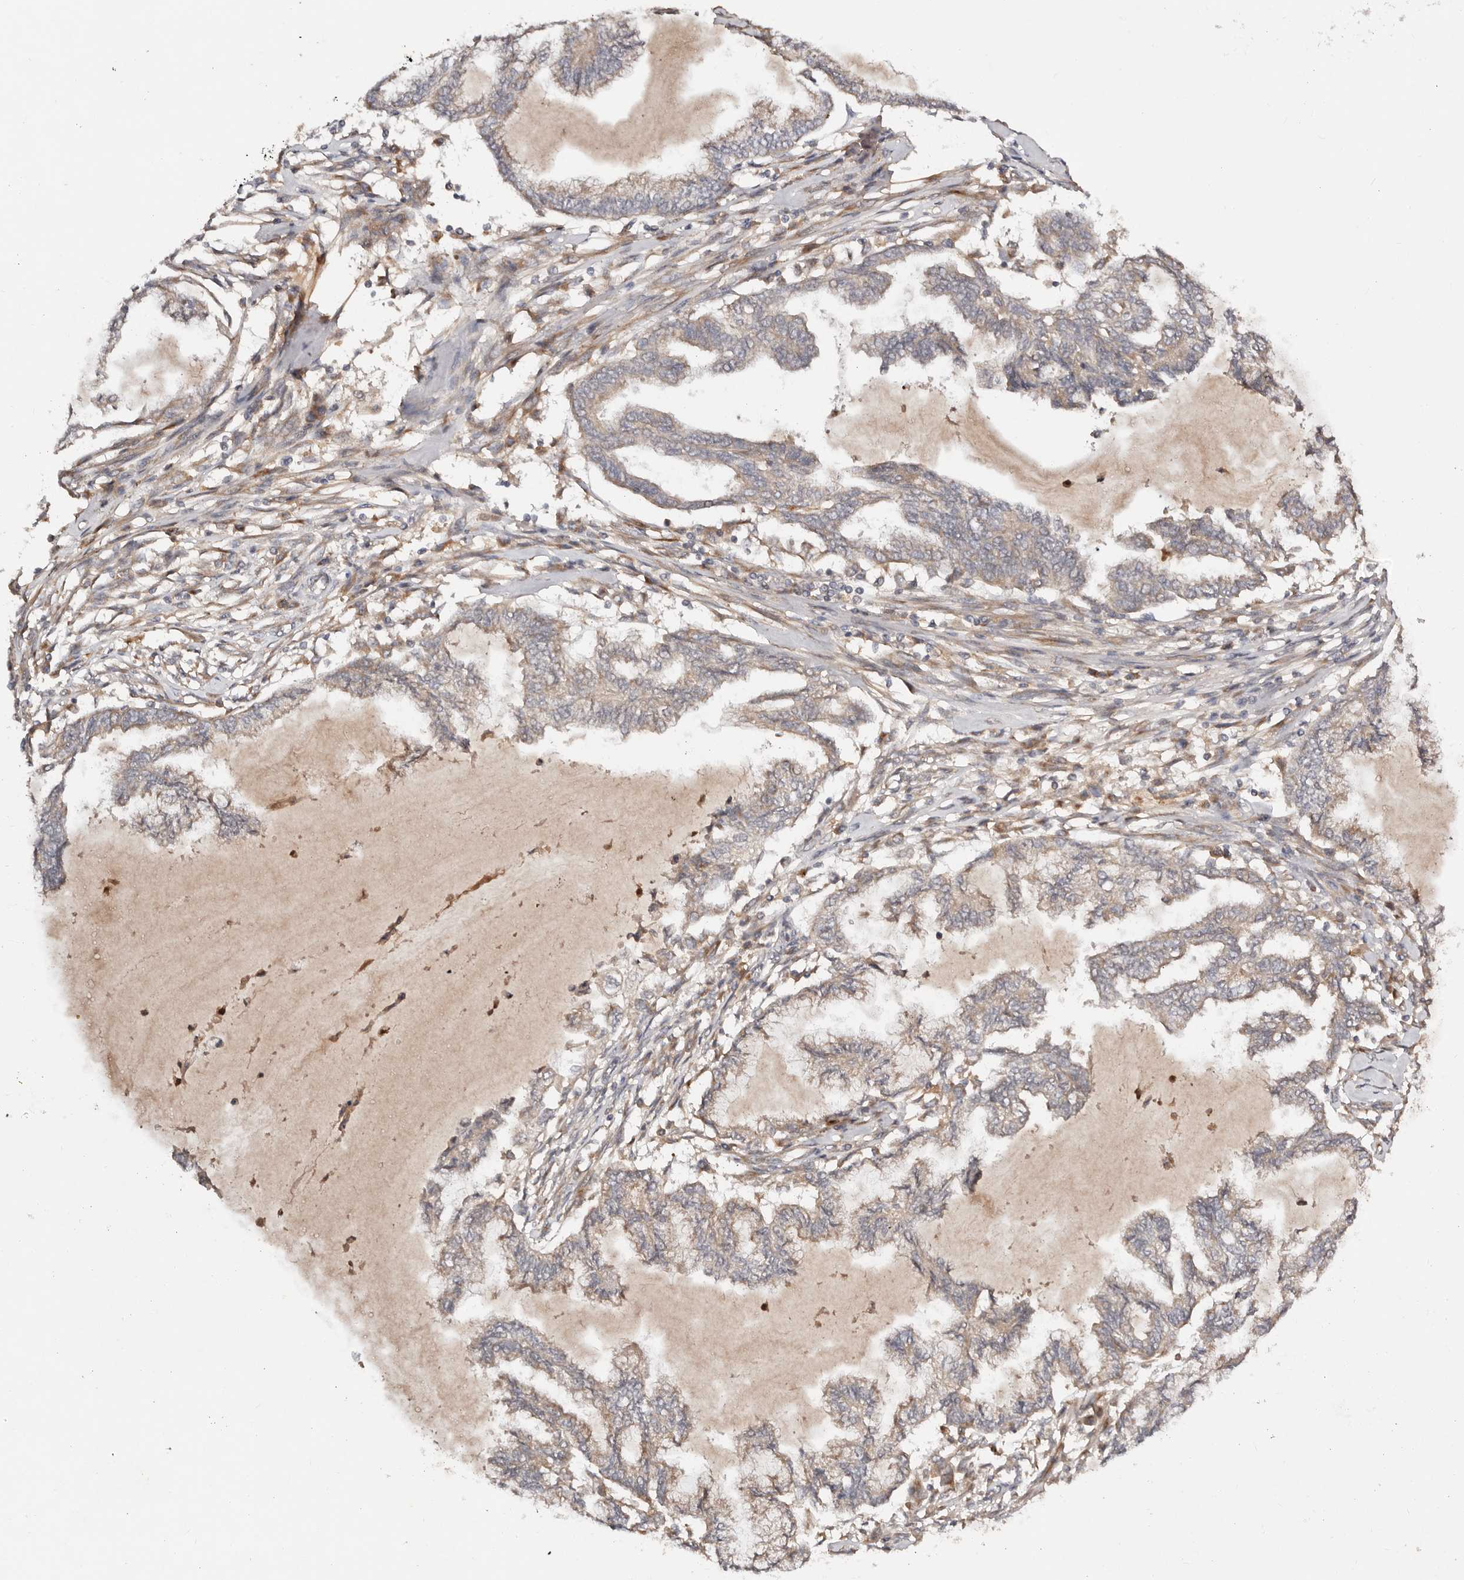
{"staining": {"intensity": "weak", "quantity": ">75%", "location": "cytoplasmic/membranous"}, "tissue": "endometrial cancer", "cell_type": "Tumor cells", "image_type": "cancer", "snomed": [{"axis": "morphology", "description": "Adenocarcinoma, NOS"}, {"axis": "topography", "description": "Endometrium"}], "caption": "Immunohistochemical staining of adenocarcinoma (endometrial) demonstrates low levels of weak cytoplasmic/membranous protein positivity in approximately >75% of tumor cells.", "gene": "DENND11", "patient": {"sex": "female", "age": 86}}